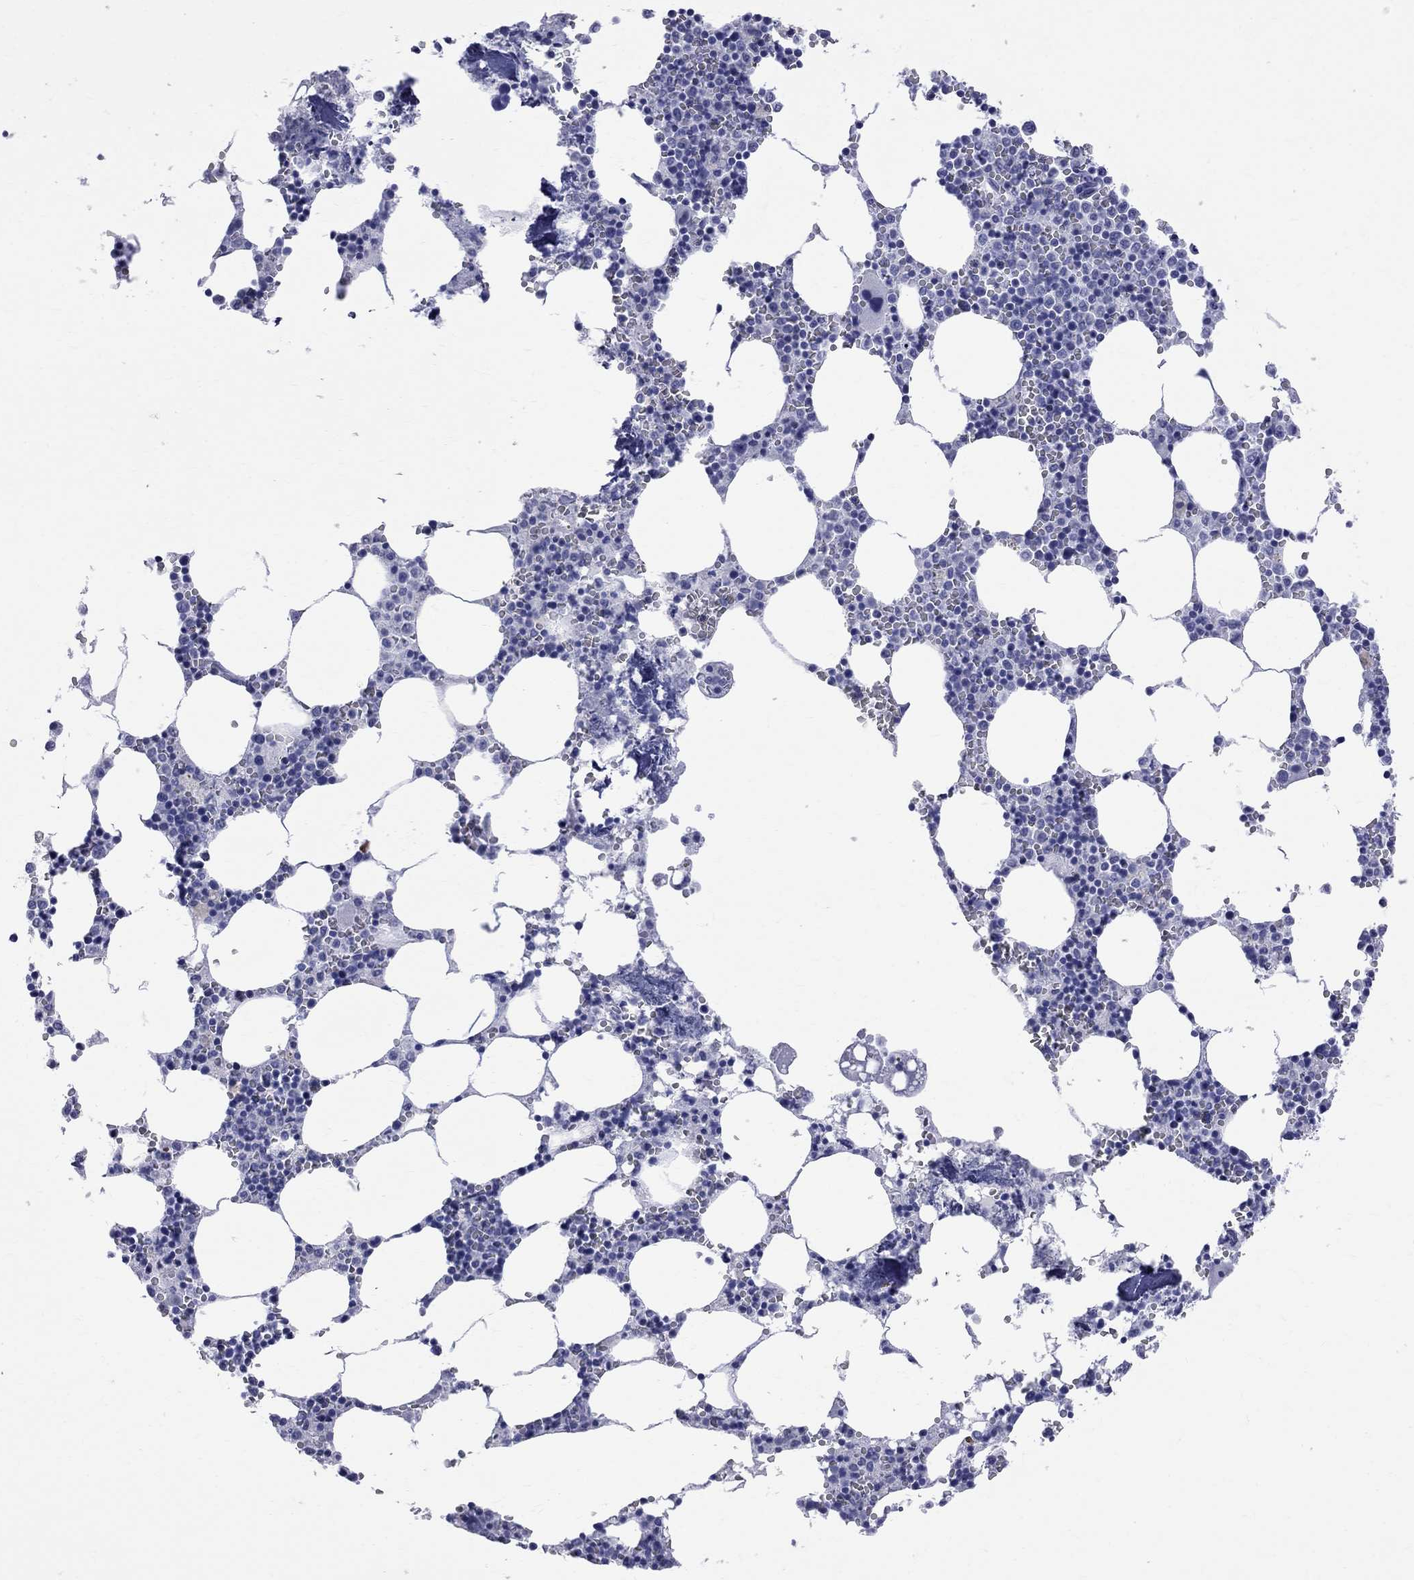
{"staining": {"intensity": "negative", "quantity": "none", "location": "none"}, "tissue": "bone marrow", "cell_type": "Hematopoietic cells", "image_type": "normal", "snomed": [{"axis": "morphology", "description": "Normal tissue, NOS"}, {"axis": "topography", "description": "Bone marrow"}], "caption": "IHC photomicrograph of unremarkable human bone marrow stained for a protein (brown), which exhibits no positivity in hematopoietic cells. Nuclei are stained in blue.", "gene": "BPIFB1", "patient": {"sex": "female", "age": 64}}